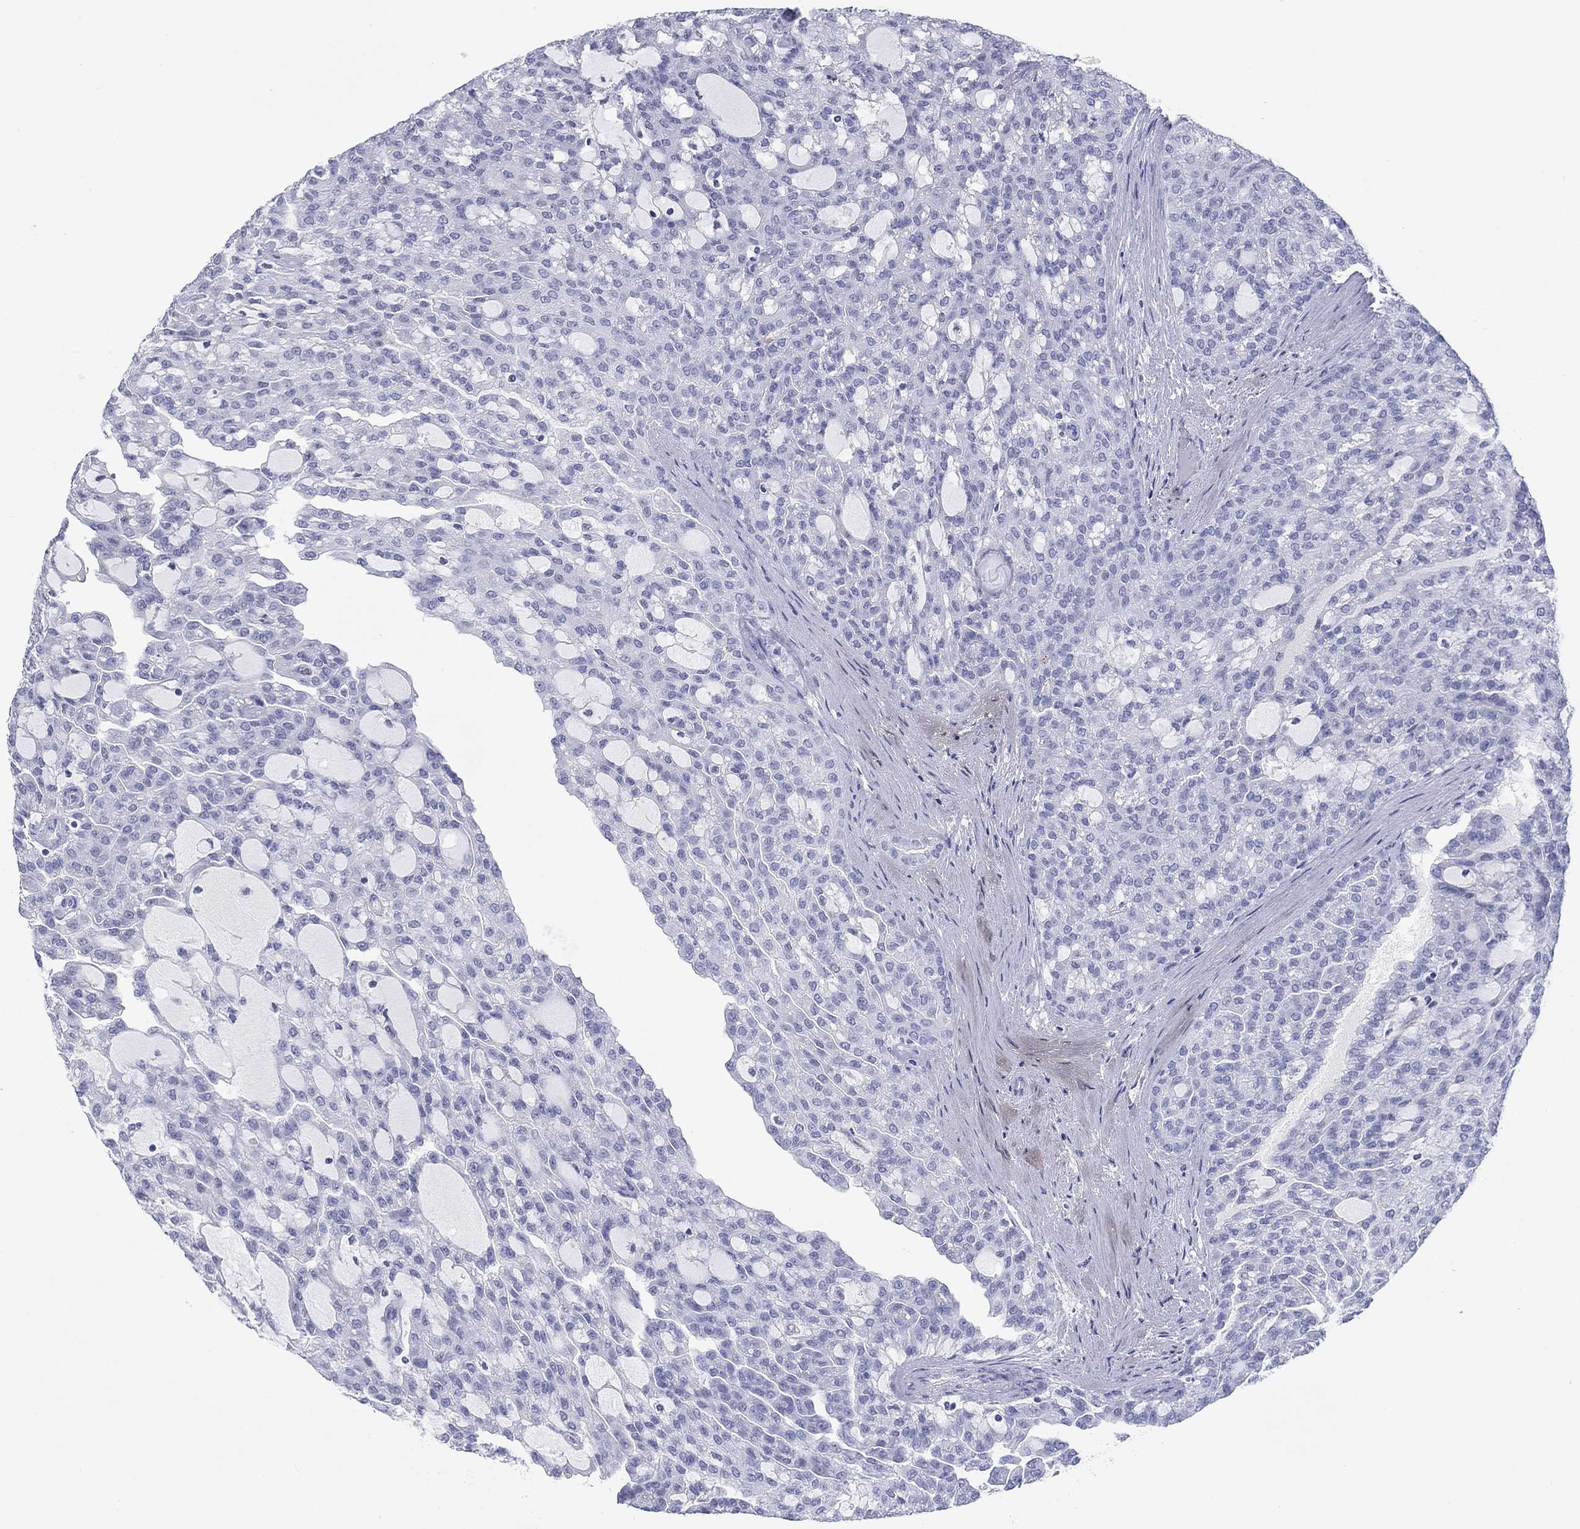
{"staining": {"intensity": "negative", "quantity": "none", "location": "none"}, "tissue": "renal cancer", "cell_type": "Tumor cells", "image_type": "cancer", "snomed": [{"axis": "morphology", "description": "Adenocarcinoma, NOS"}, {"axis": "topography", "description": "Kidney"}], "caption": "Adenocarcinoma (renal) was stained to show a protein in brown. There is no significant expression in tumor cells. Brightfield microscopy of immunohistochemistry stained with DAB (3,3'-diaminobenzidine) (brown) and hematoxylin (blue), captured at high magnification.", "gene": "PDYN", "patient": {"sex": "male", "age": 63}}